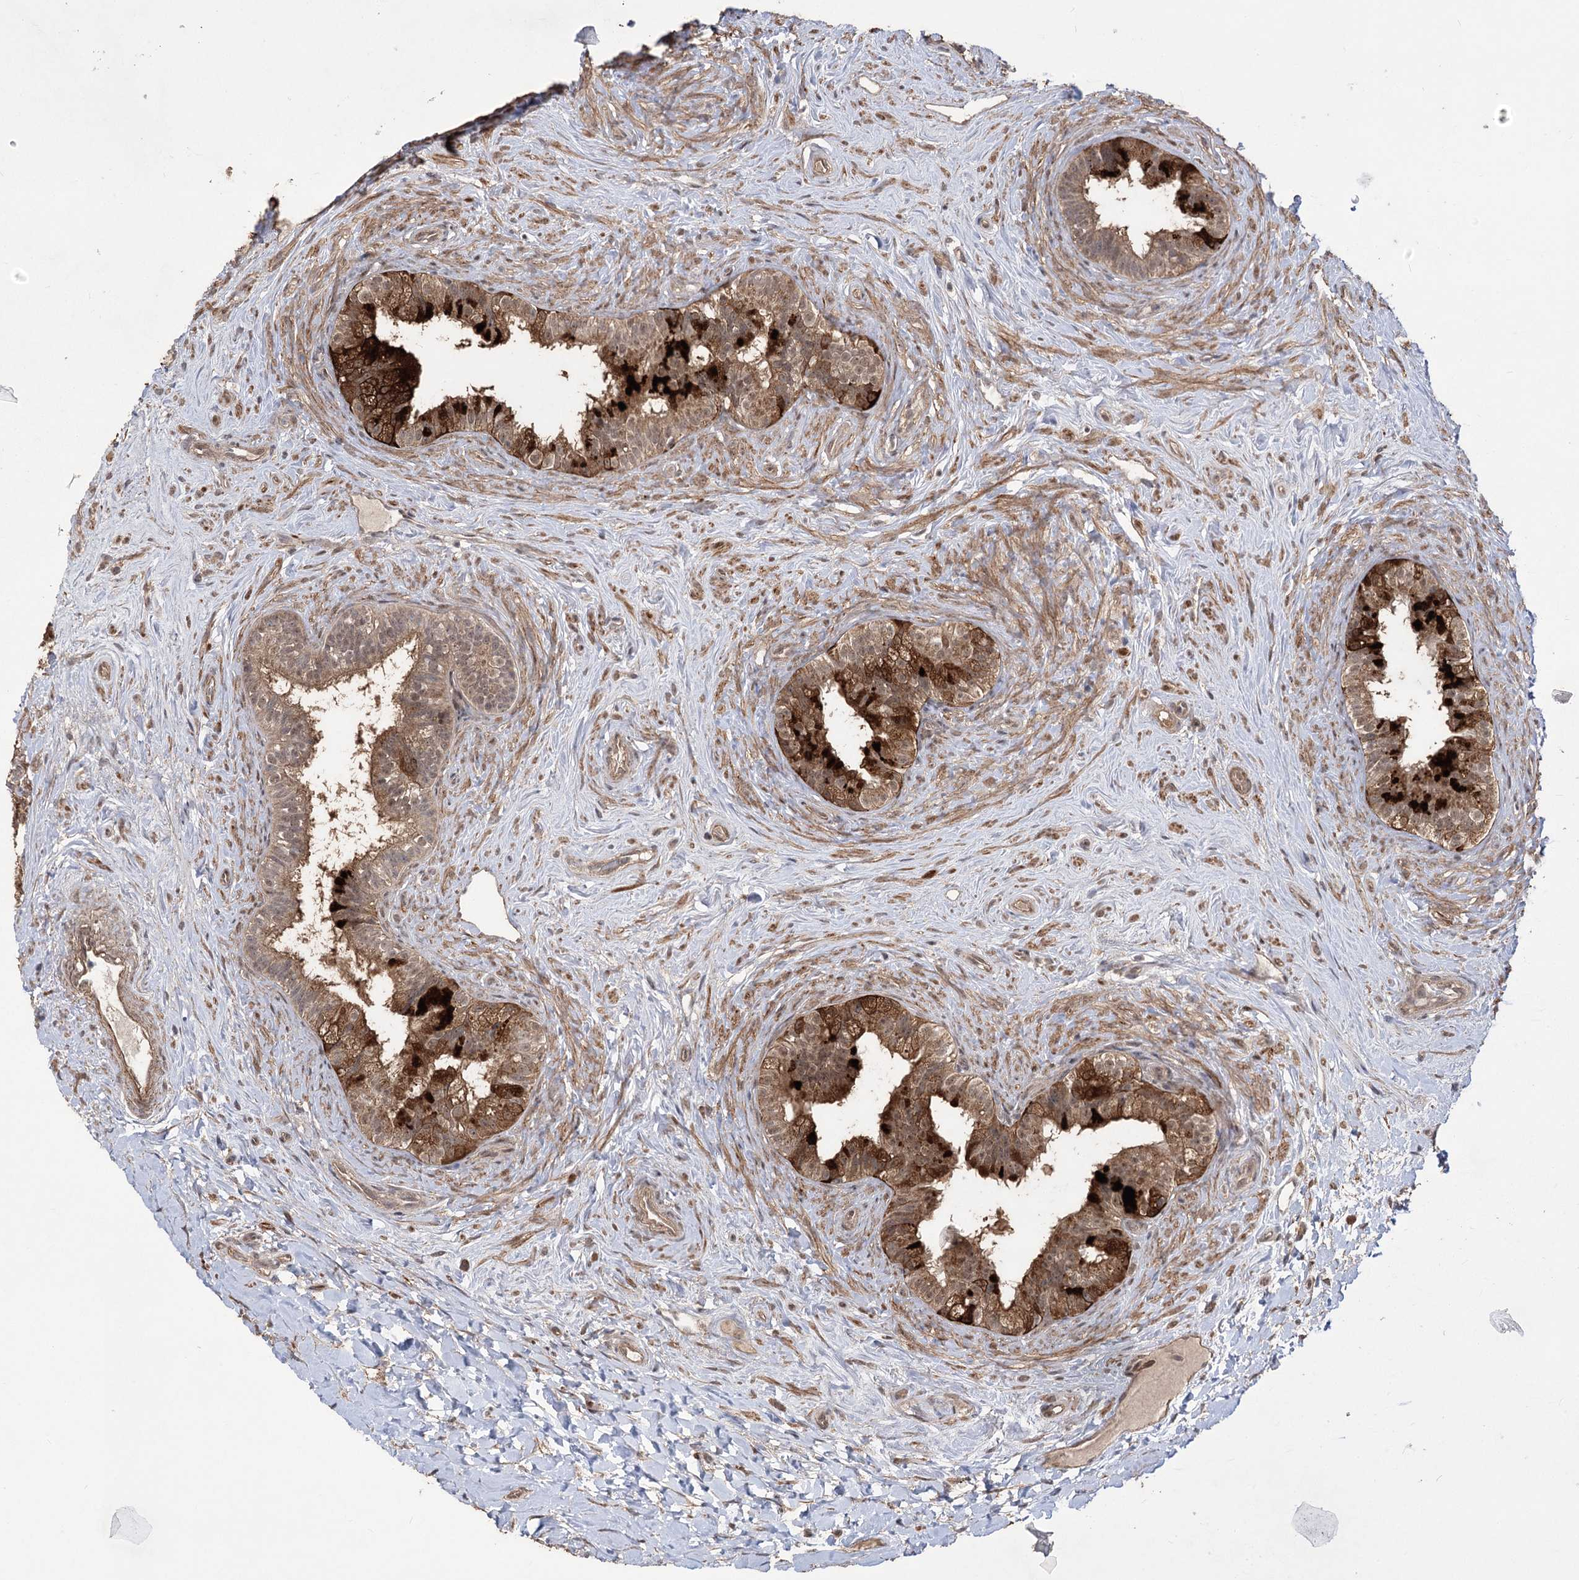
{"staining": {"intensity": "strong", "quantity": ">75%", "location": "cytoplasmic/membranous"}, "tissue": "epididymis", "cell_type": "Glandular cells", "image_type": "normal", "snomed": [{"axis": "morphology", "description": "Normal tissue, NOS"}, {"axis": "topography", "description": "Epididymis"}], "caption": "Protein positivity by IHC shows strong cytoplasmic/membranous expression in about >75% of glandular cells in benign epididymis.", "gene": "TENM2", "patient": {"sex": "male", "age": 84}}